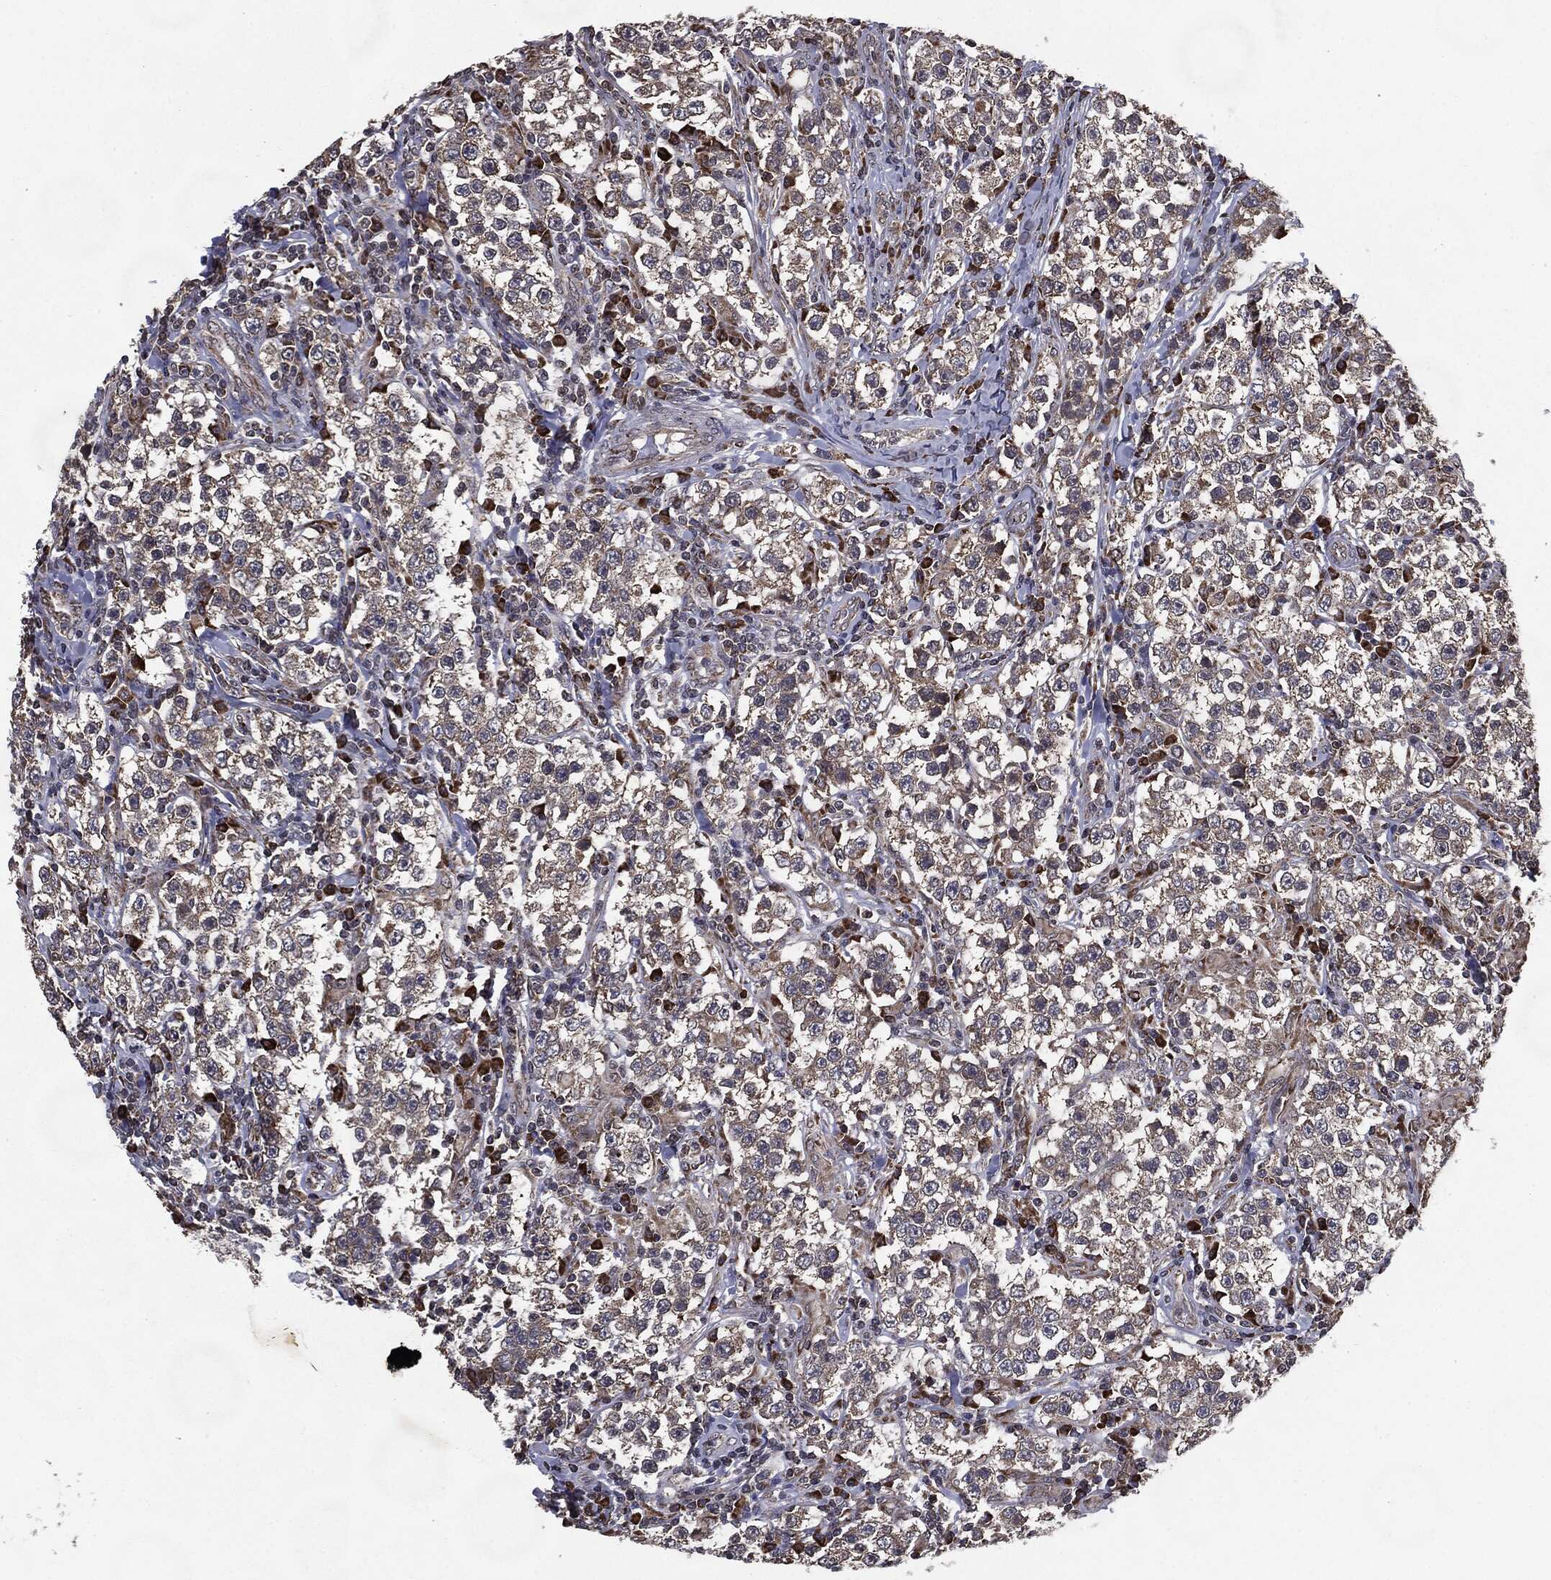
{"staining": {"intensity": "moderate", "quantity": "<25%", "location": "cytoplasmic/membranous"}, "tissue": "testis cancer", "cell_type": "Tumor cells", "image_type": "cancer", "snomed": [{"axis": "morphology", "description": "Seminoma, NOS"}, {"axis": "morphology", "description": "Carcinoma, Embryonal, NOS"}, {"axis": "topography", "description": "Testis"}], "caption": "Testis cancer (embryonal carcinoma) tissue displays moderate cytoplasmic/membranous staining in about <25% of tumor cells", "gene": "HDAC5", "patient": {"sex": "male", "age": 41}}